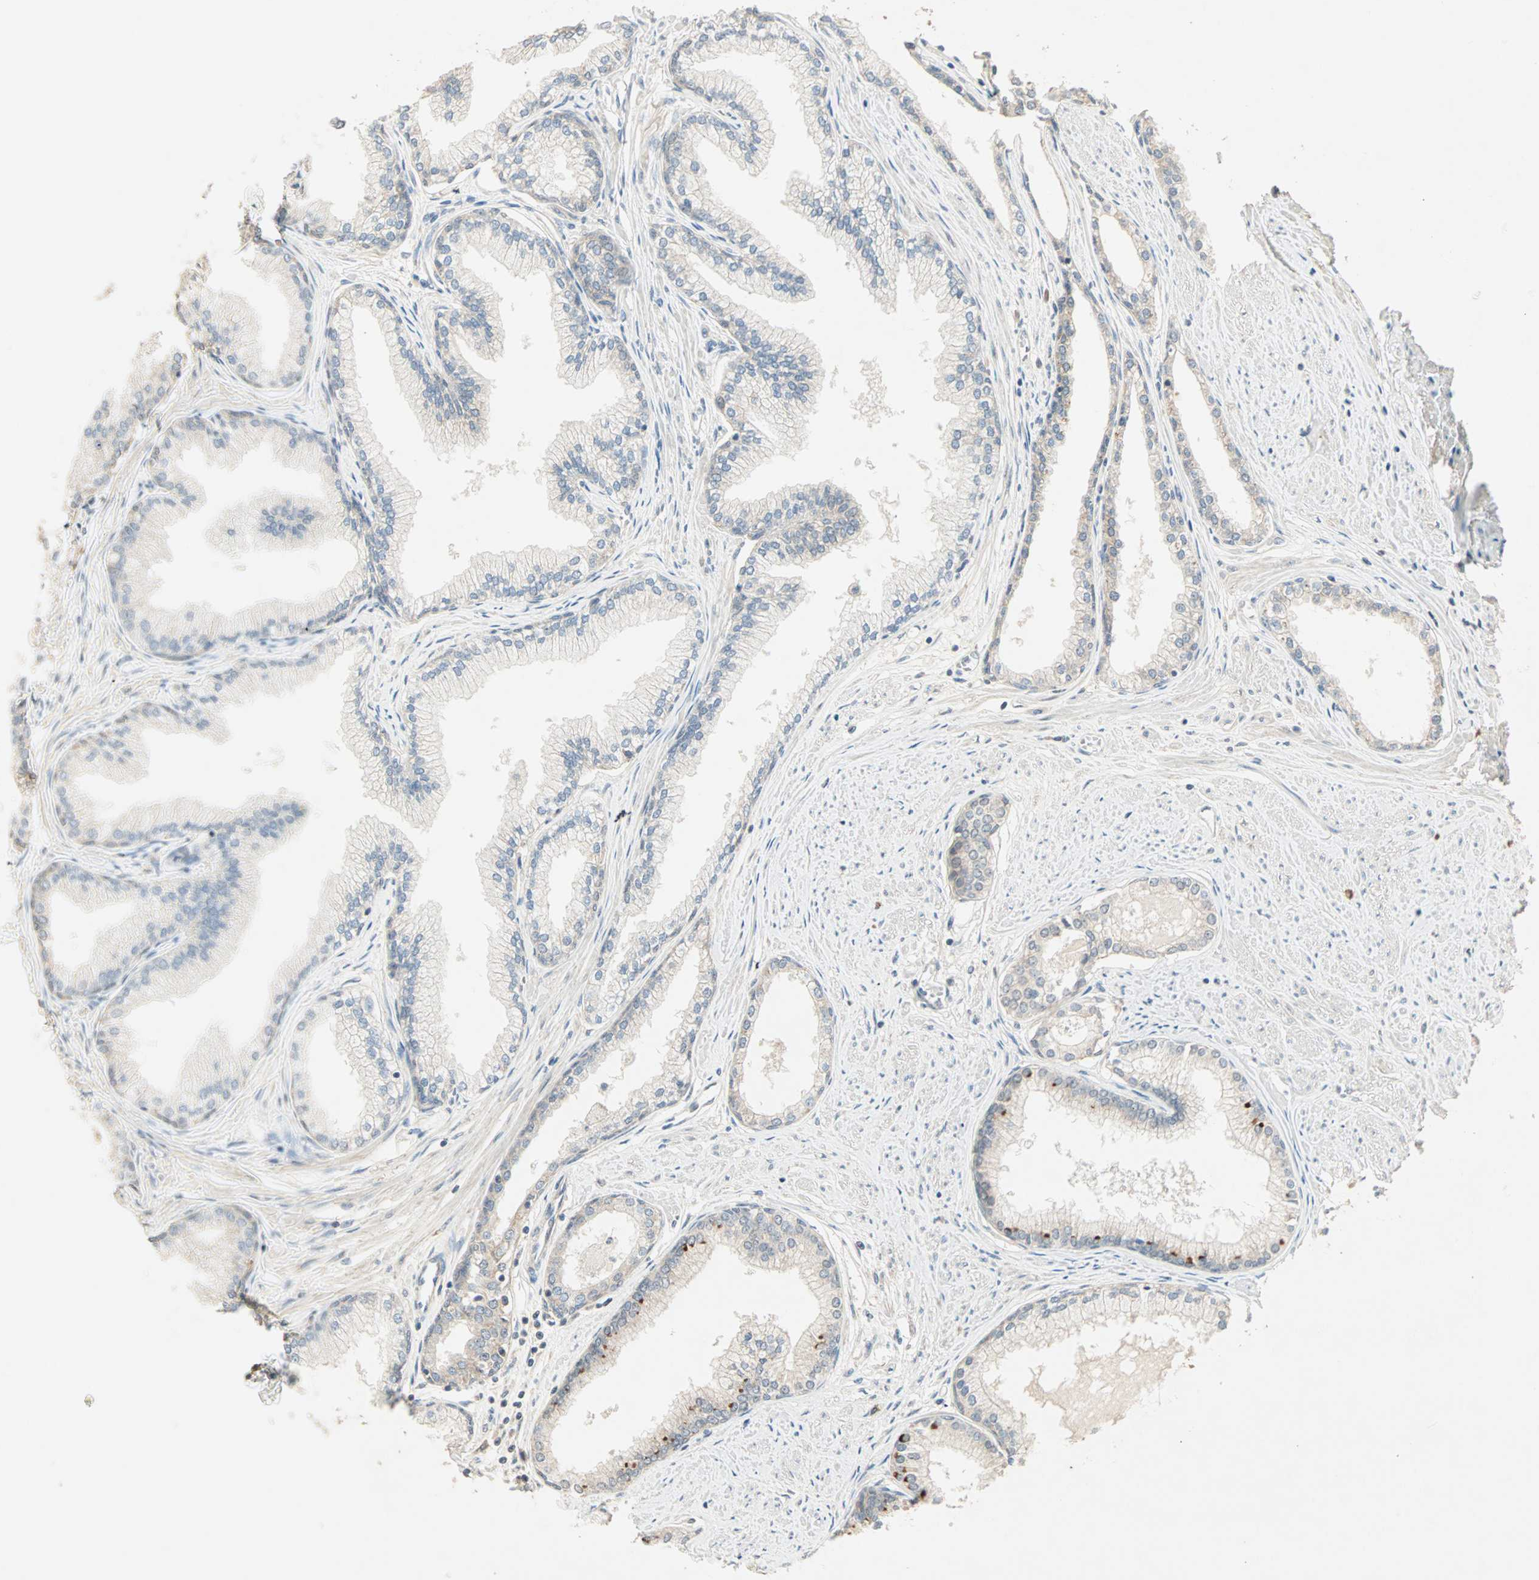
{"staining": {"intensity": "moderate", "quantity": "25%-75%", "location": "cytoplasmic/membranous"}, "tissue": "prostate", "cell_type": "Glandular cells", "image_type": "normal", "snomed": [{"axis": "morphology", "description": "Normal tissue, NOS"}, {"axis": "topography", "description": "Prostate"}], "caption": "A medium amount of moderate cytoplasmic/membranous expression is appreciated in about 25%-75% of glandular cells in benign prostate.", "gene": "TTF2", "patient": {"sex": "male", "age": 64}}